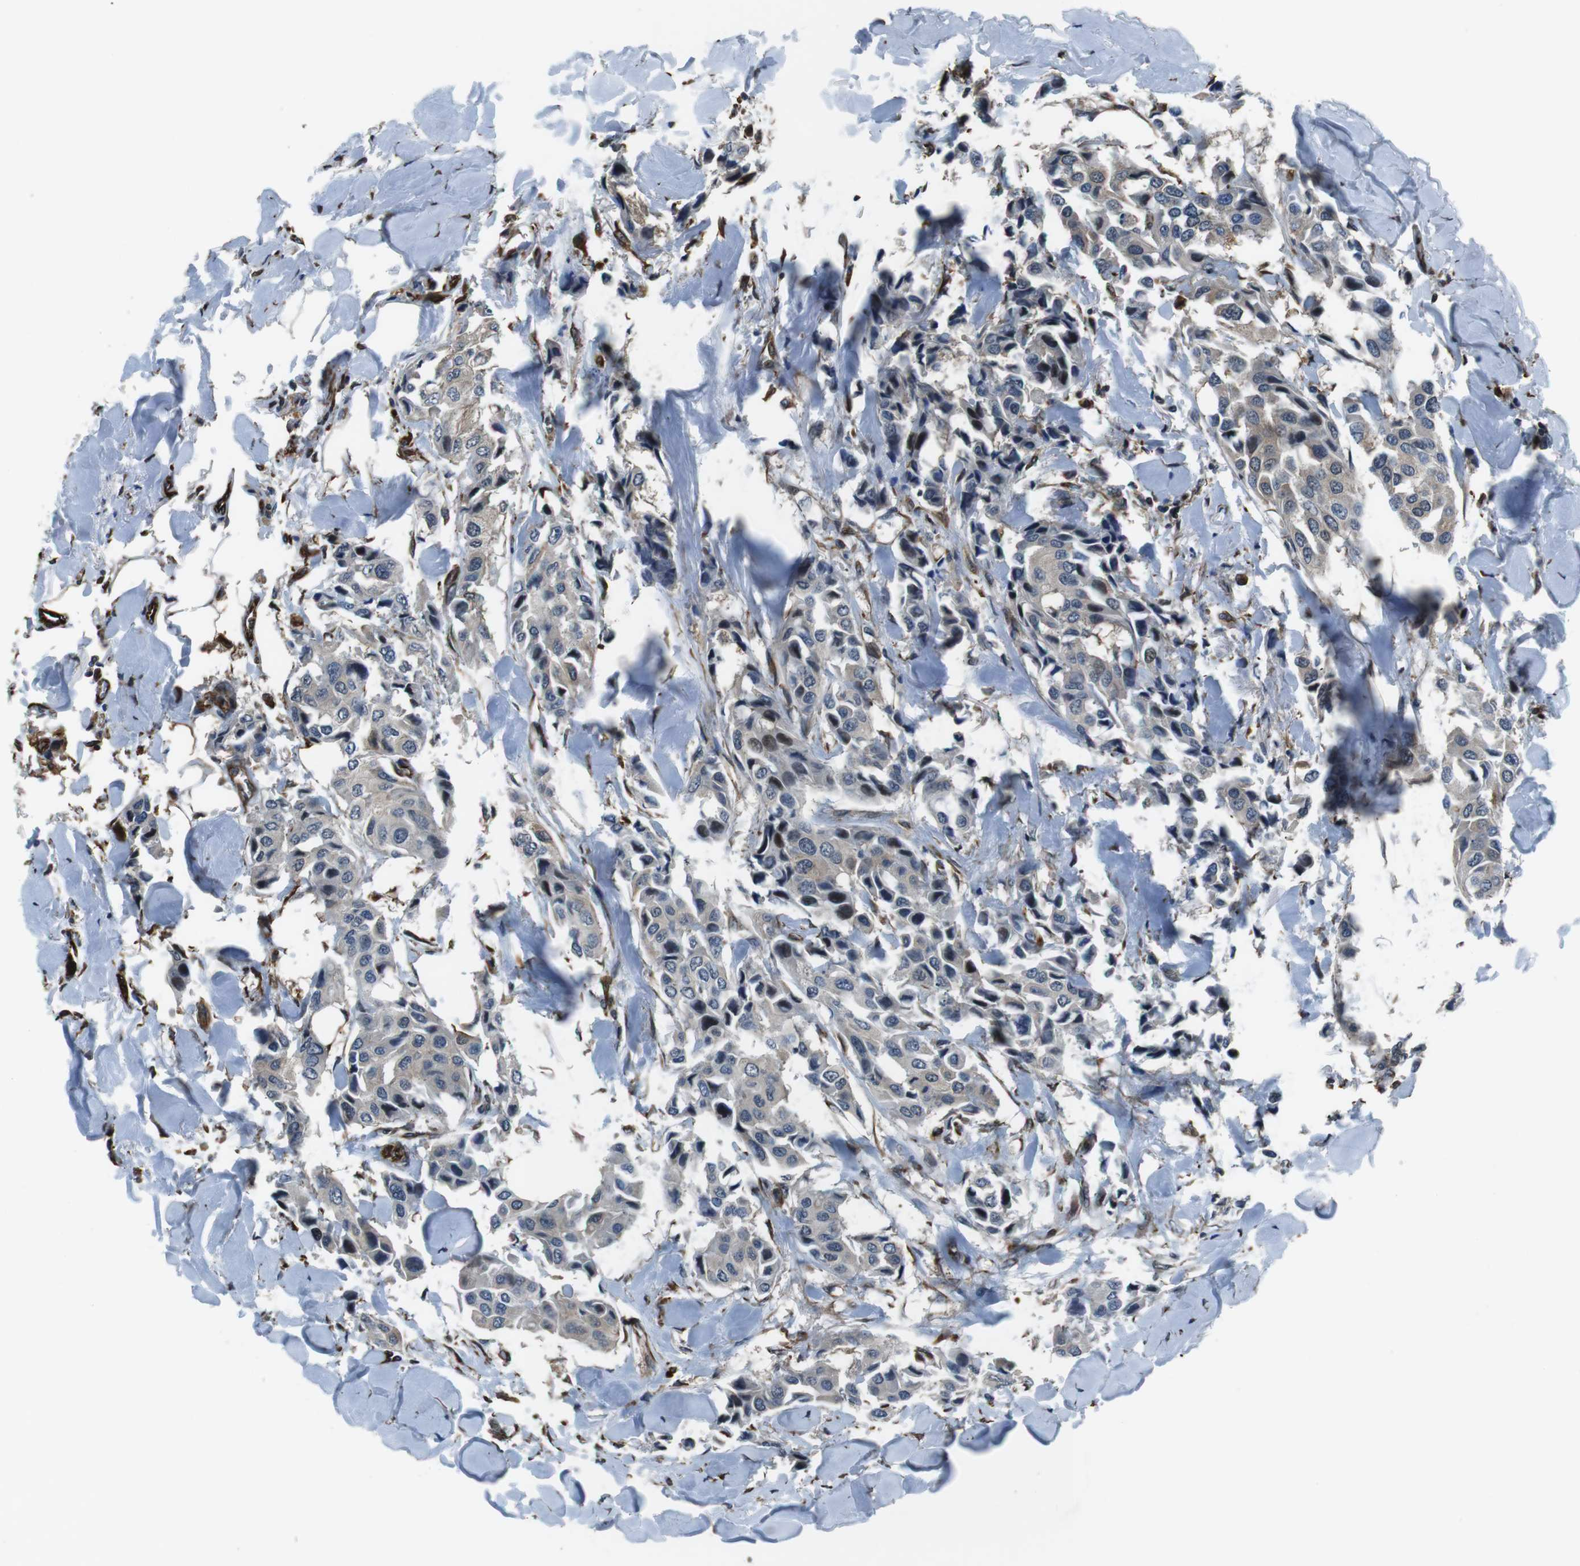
{"staining": {"intensity": "moderate", "quantity": "<25%", "location": "nuclear"}, "tissue": "breast cancer", "cell_type": "Tumor cells", "image_type": "cancer", "snomed": [{"axis": "morphology", "description": "Duct carcinoma"}, {"axis": "topography", "description": "Breast"}], "caption": "Breast cancer (intraductal carcinoma) tissue reveals moderate nuclear expression in about <25% of tumor cells", "gene": "LRRC49", "patient": {"sex": "female", "age": 80}}